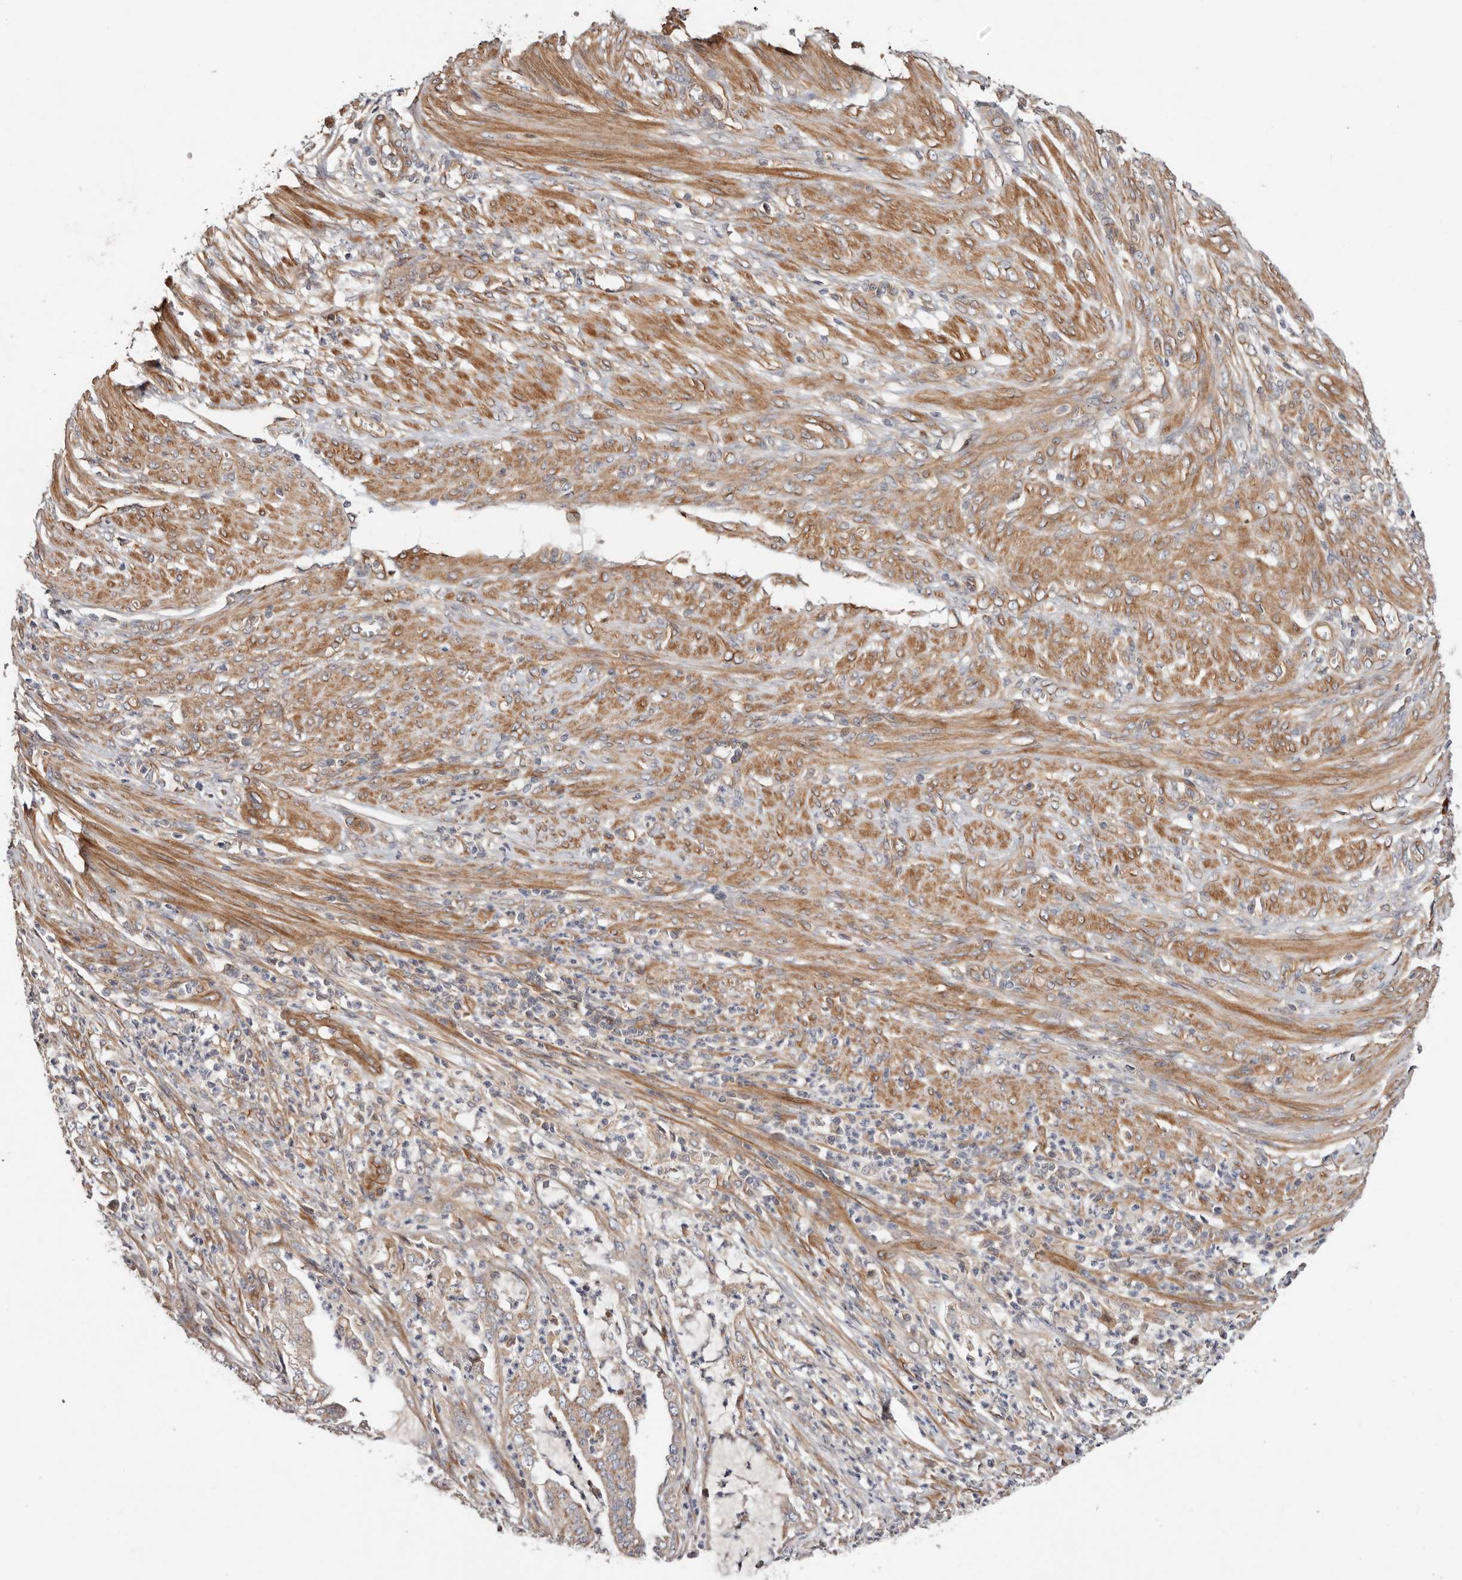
{"staining": {"intensity": "weak", "quantity": ">75%", "location": "cytoplasmic/membranous"}, "tissue": "endometrial cancer", "cell_type": "Tumor cells", "image_type": "cancer", "snomed": [{"axis": "morphology", "description": "Adenocarcinoma, NOS"}, {"axis": "topography", "description": "Endometrium"}], "caption": "Human endometrial adenocarcinoma stained with a protein marker exhibits weak staining in tumor cells.", "gene": "MACF1", "patient": {"sex": "female", "age": 51}}